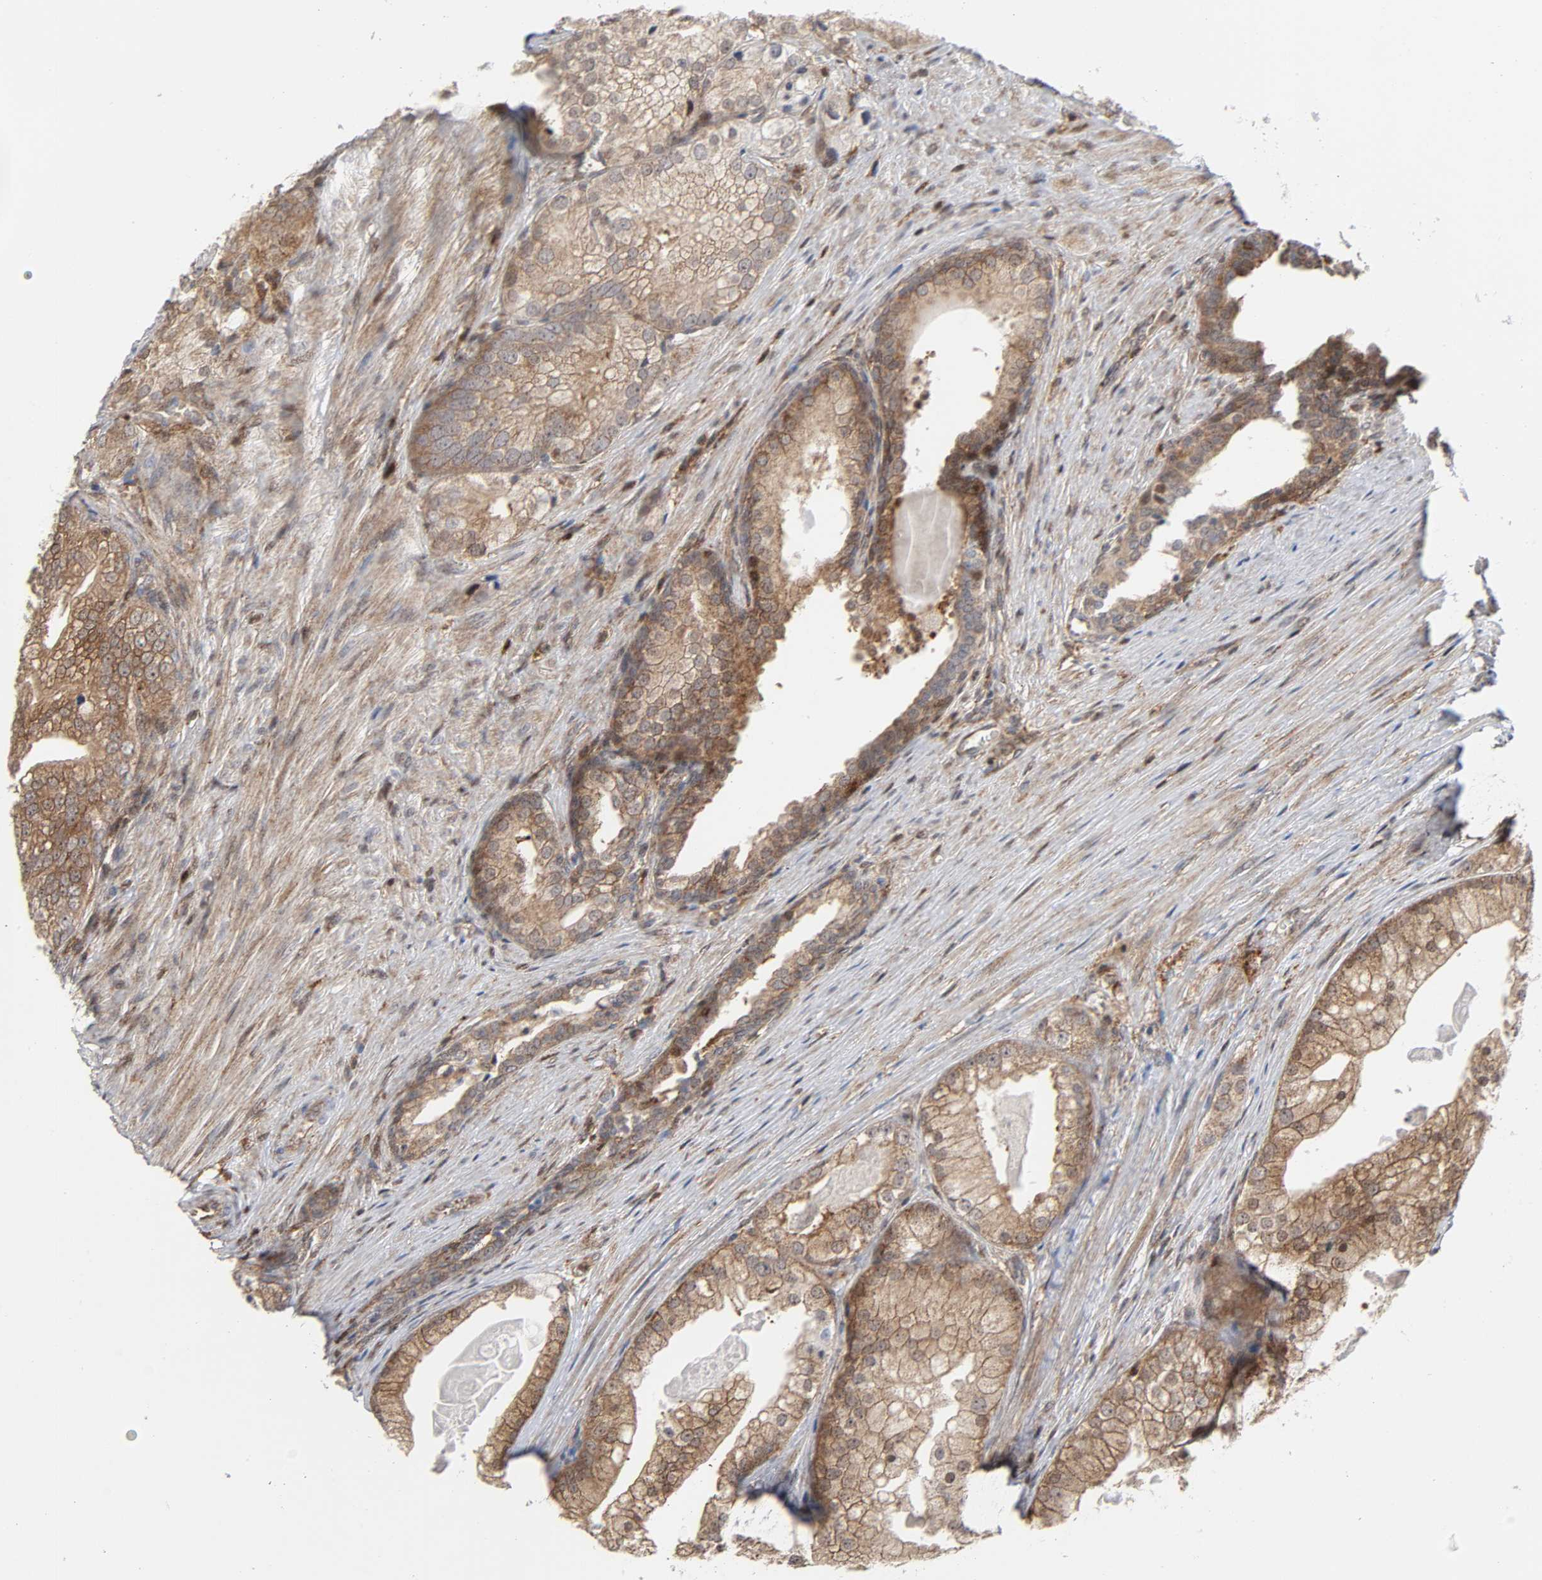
{"staining": {"intensity": "moderate", "quantity": ">75%", "location": "cytoplasmic/membranous"}, "tissue": "prostate cancer", "cell_type": "Tumor cells", "image_type": "cancer", "snomed": [{"axis": "morphology", "description": "Adenocarcinoma, Low grade"}, {"axis": "topography", "description": "Prostate"}], "caption": "Prostate cancer (low-grade adenocarcinoma) was stained to show a protein in brown. There is medium levels of moderate cytoplasmic/membranous positivity in approximately >75% of tumor cells.", "gene": "MAPK1", "patient": {"sex": "male", "age": 69}}